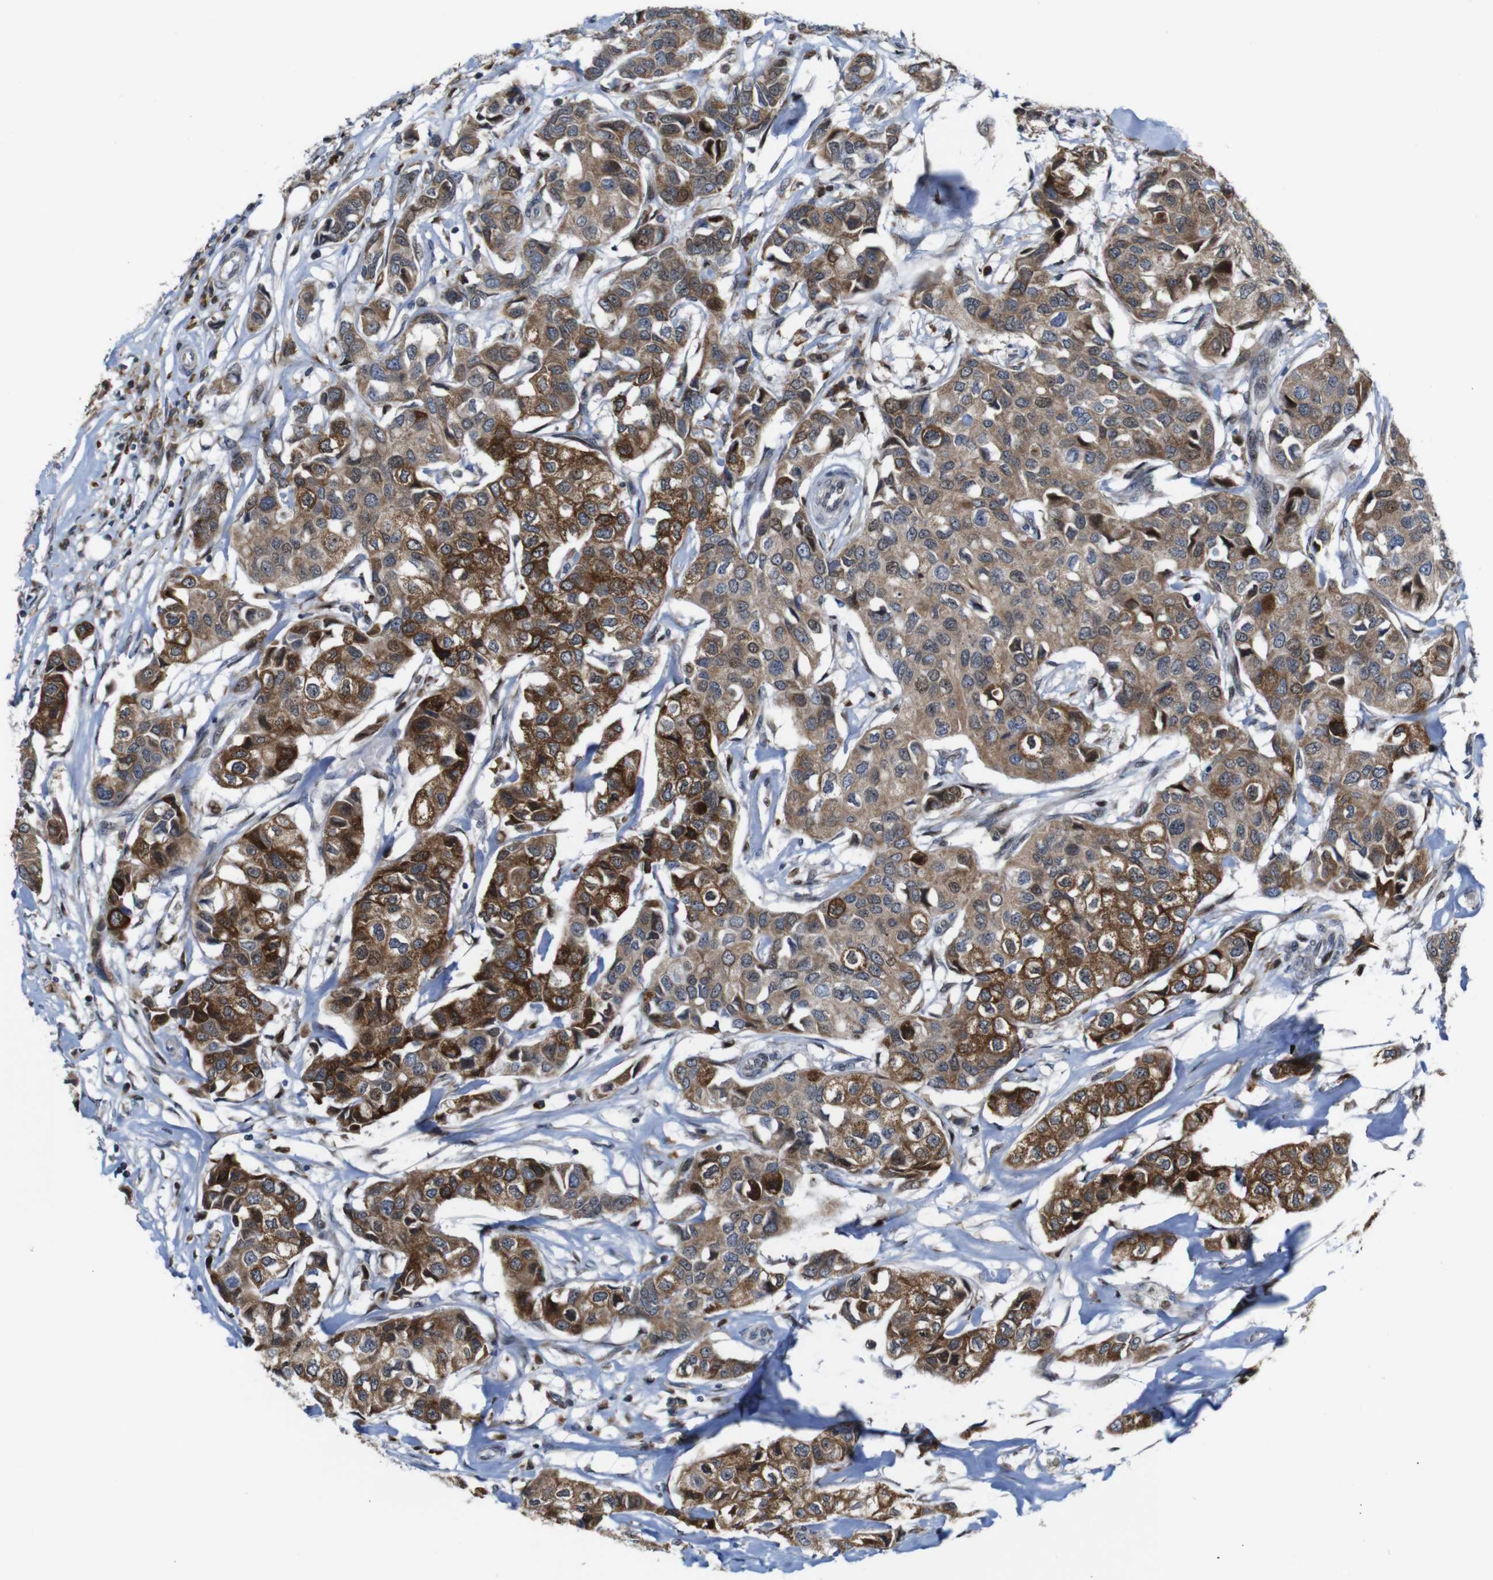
{"staining": {"intensity": "moderate", "quantity": ">75%", "location": "cytoplasmic/membranous"}, "tissue": "breast cancer", "cell_type": "Tumor cells", "image_type": "cancer", "snomed": [{"axis": "morphology", "description": "Duct carcinoma"}, {"axis": "topography", "description": "Breast"}], "caption": "Immunohistochemical staining of human intraductal carcinoma (breast) displays moderate cytoplasmic/membranous protein expression in about >75% of tumor cells. (DAB IHC, brown staining for protein, blue staining for nuclei).", "gene": "PTPN1", "patient": {"sex": "female", "age": 80}}